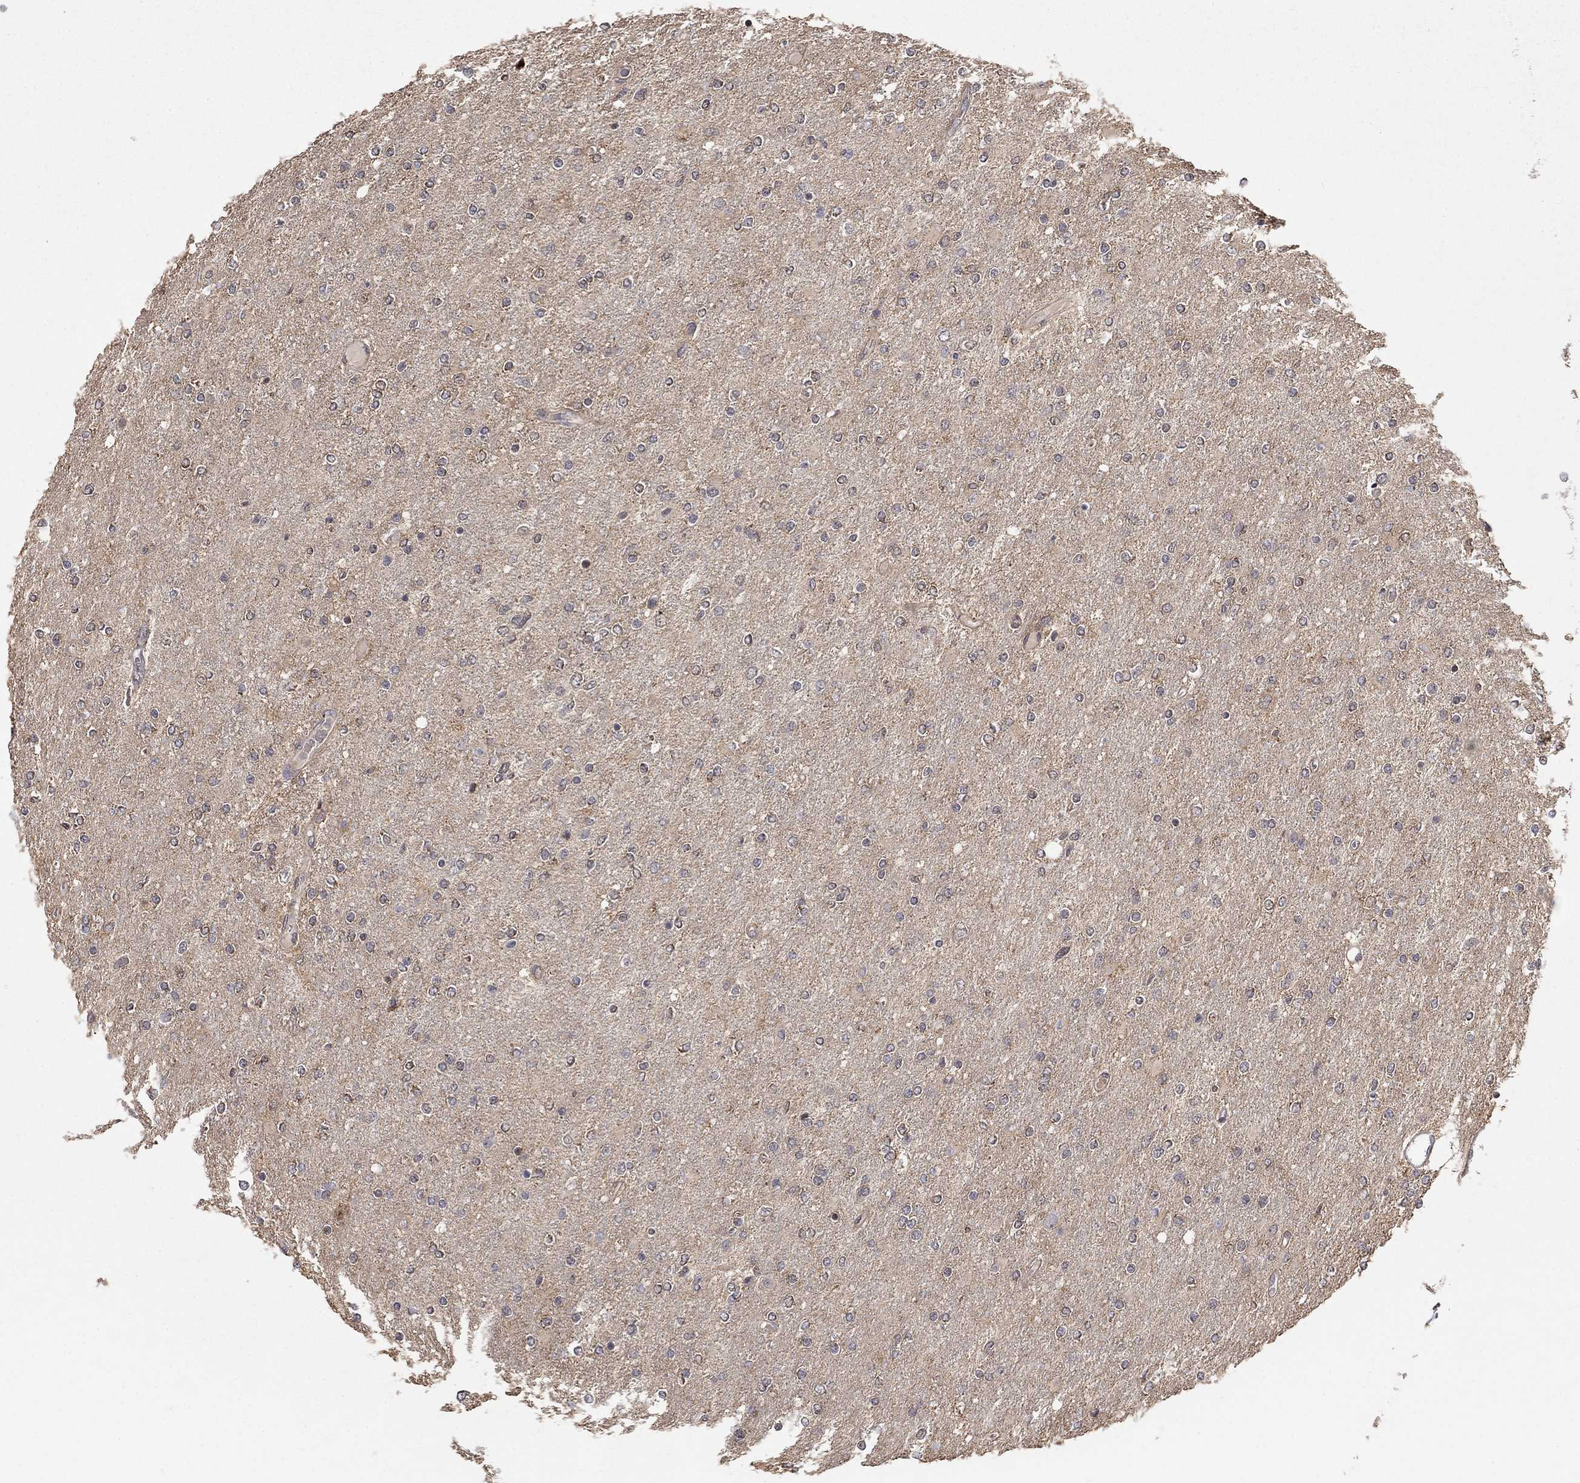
{"staining": {"intensity": "negative", "quantity": "none", "location": "none"}, "tissue": "glioma", "cell_type": "Tumor cells", "image_type": "cancer", "snomed": [{"axis": "morphology", "description": "Glioma, malignant, High grade"}, {"axis": "topography", "description": "Cerebral cortex"}], "caption": "An immunohistochemistry (IHC) image of malignant high-grade glioma is shown. There is no staining in tumor cells of malignant high-grade glioma. The staining was performed using DAB (3,3'-diaminobenzidine) to visualize the protein expression in brown, while the nuclei were stained in blue with hematoxylin (Magnification: 20x).", "gene": "LPCAT4", "patient": {"sex": "male", "age": 70}}